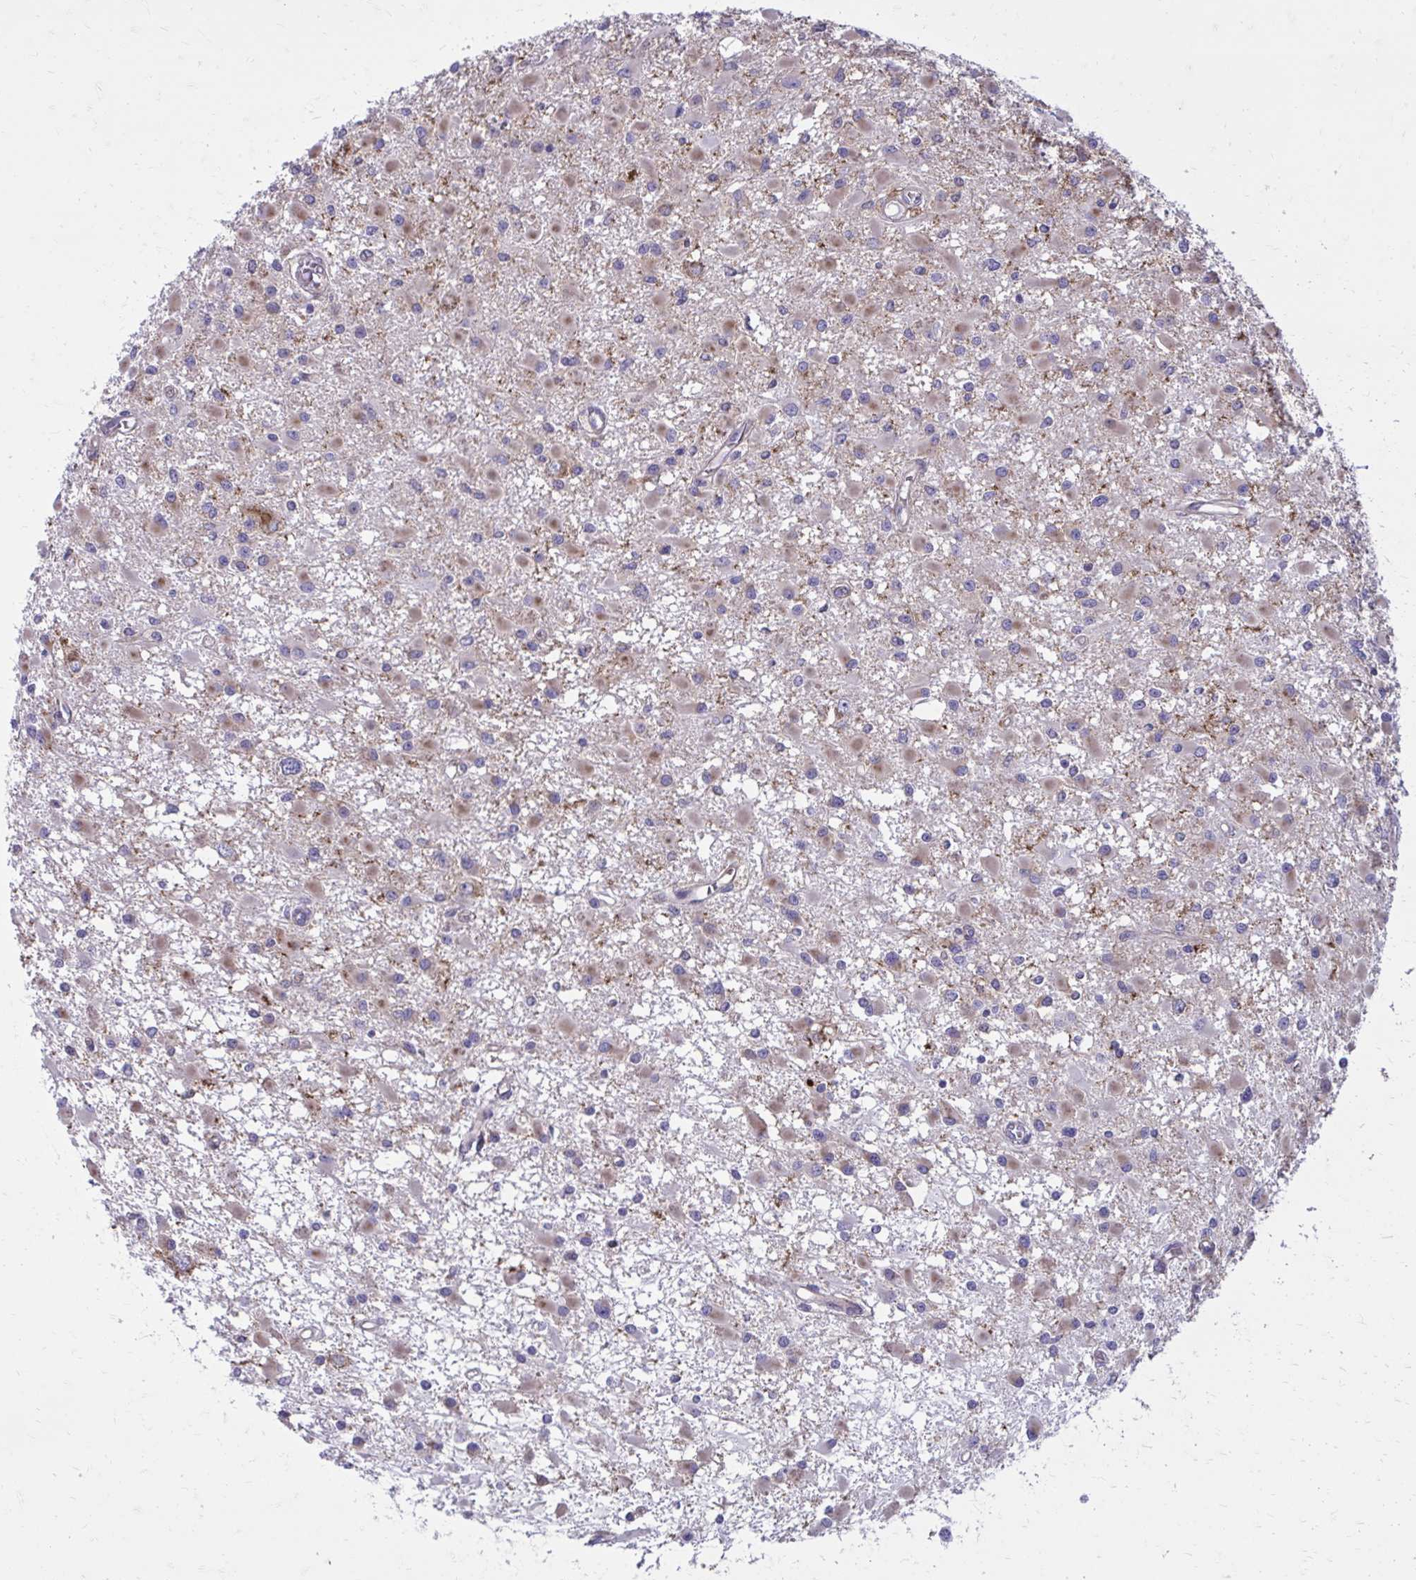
{"staining": {"intensity": "weak", "quantity": "<25%", "location": "cytoplasmic/membranous"}, "tissue": "glioma", "cell_type": "Tumor cells", "image_type": "cancer", "snomed": [{"axis": "morphology", "description": "Glioma, malignant, High grade"}, {"axis": "topography", "description": "Brain"}], "caption": "Human malignant high-grade glioma stained for a protein using immunohistochemistry (IHC) displays no positivity in tumor cells.", "gene": "CLTA", "patient": {"sex": "male", "age": 54}}